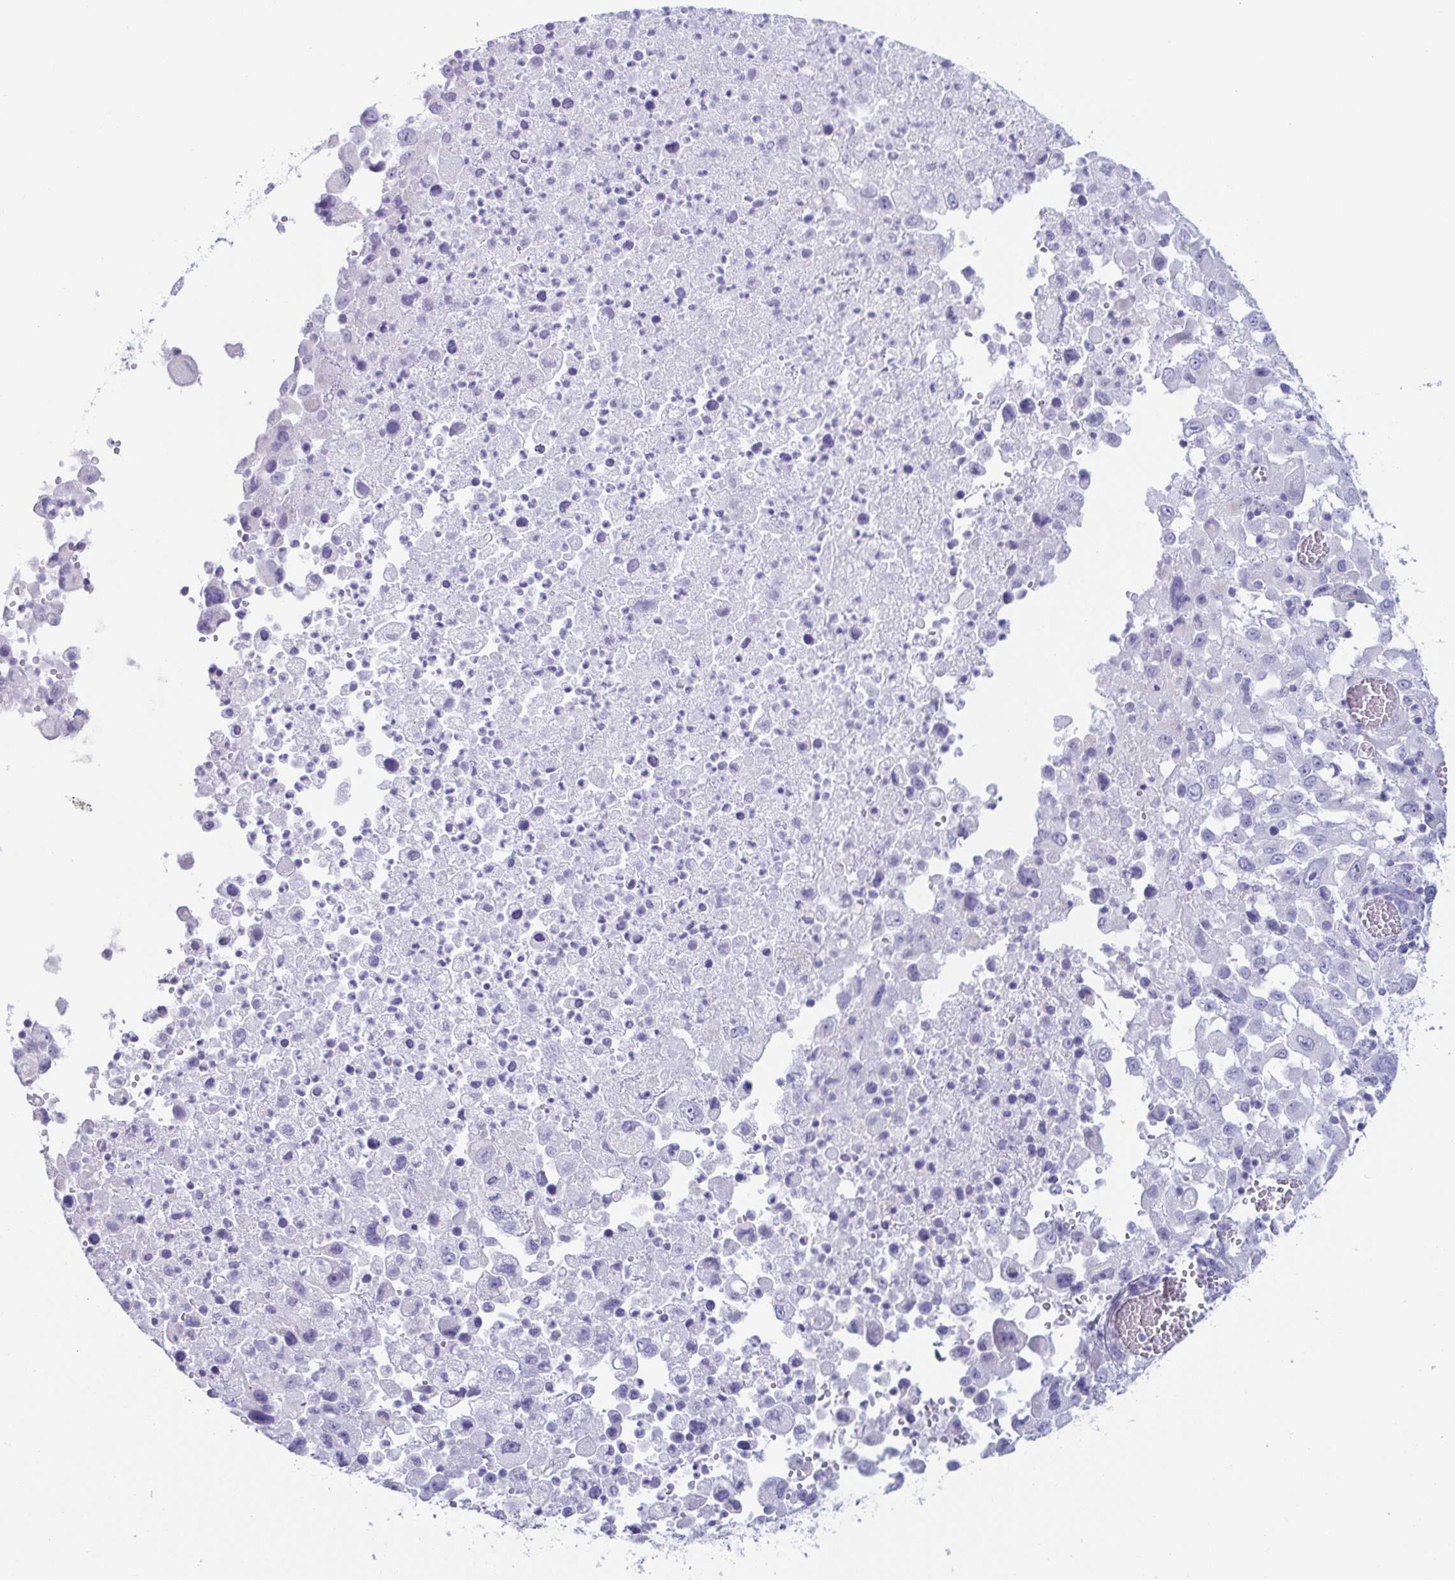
{"staining": {"intensity": "negative", "quantity": "none", "location": "none"}, "tissue": "melanoma", "cell_type": "Tumor cells", "image_type": "cancer", "snomed": [{"axis": "morphology", "description": "Malignant melanoma, Metastatic site"}, {"axis": "topography", "description": "Soft tissue"}], "caption": "Immunohistochemistry (IHC) image of human melanoma stained for a protein (brown), which exhibits no positivity in tumor cells. (Stains: DAB (3,3'-diaminobenzidine) immunohistochemistry (IHC) with hematoxylin counter stain, Microscopy: brightfield microscopy at high magnification).", "gene": "PRR27", "patient": {"sex": "male", "age": 50}}